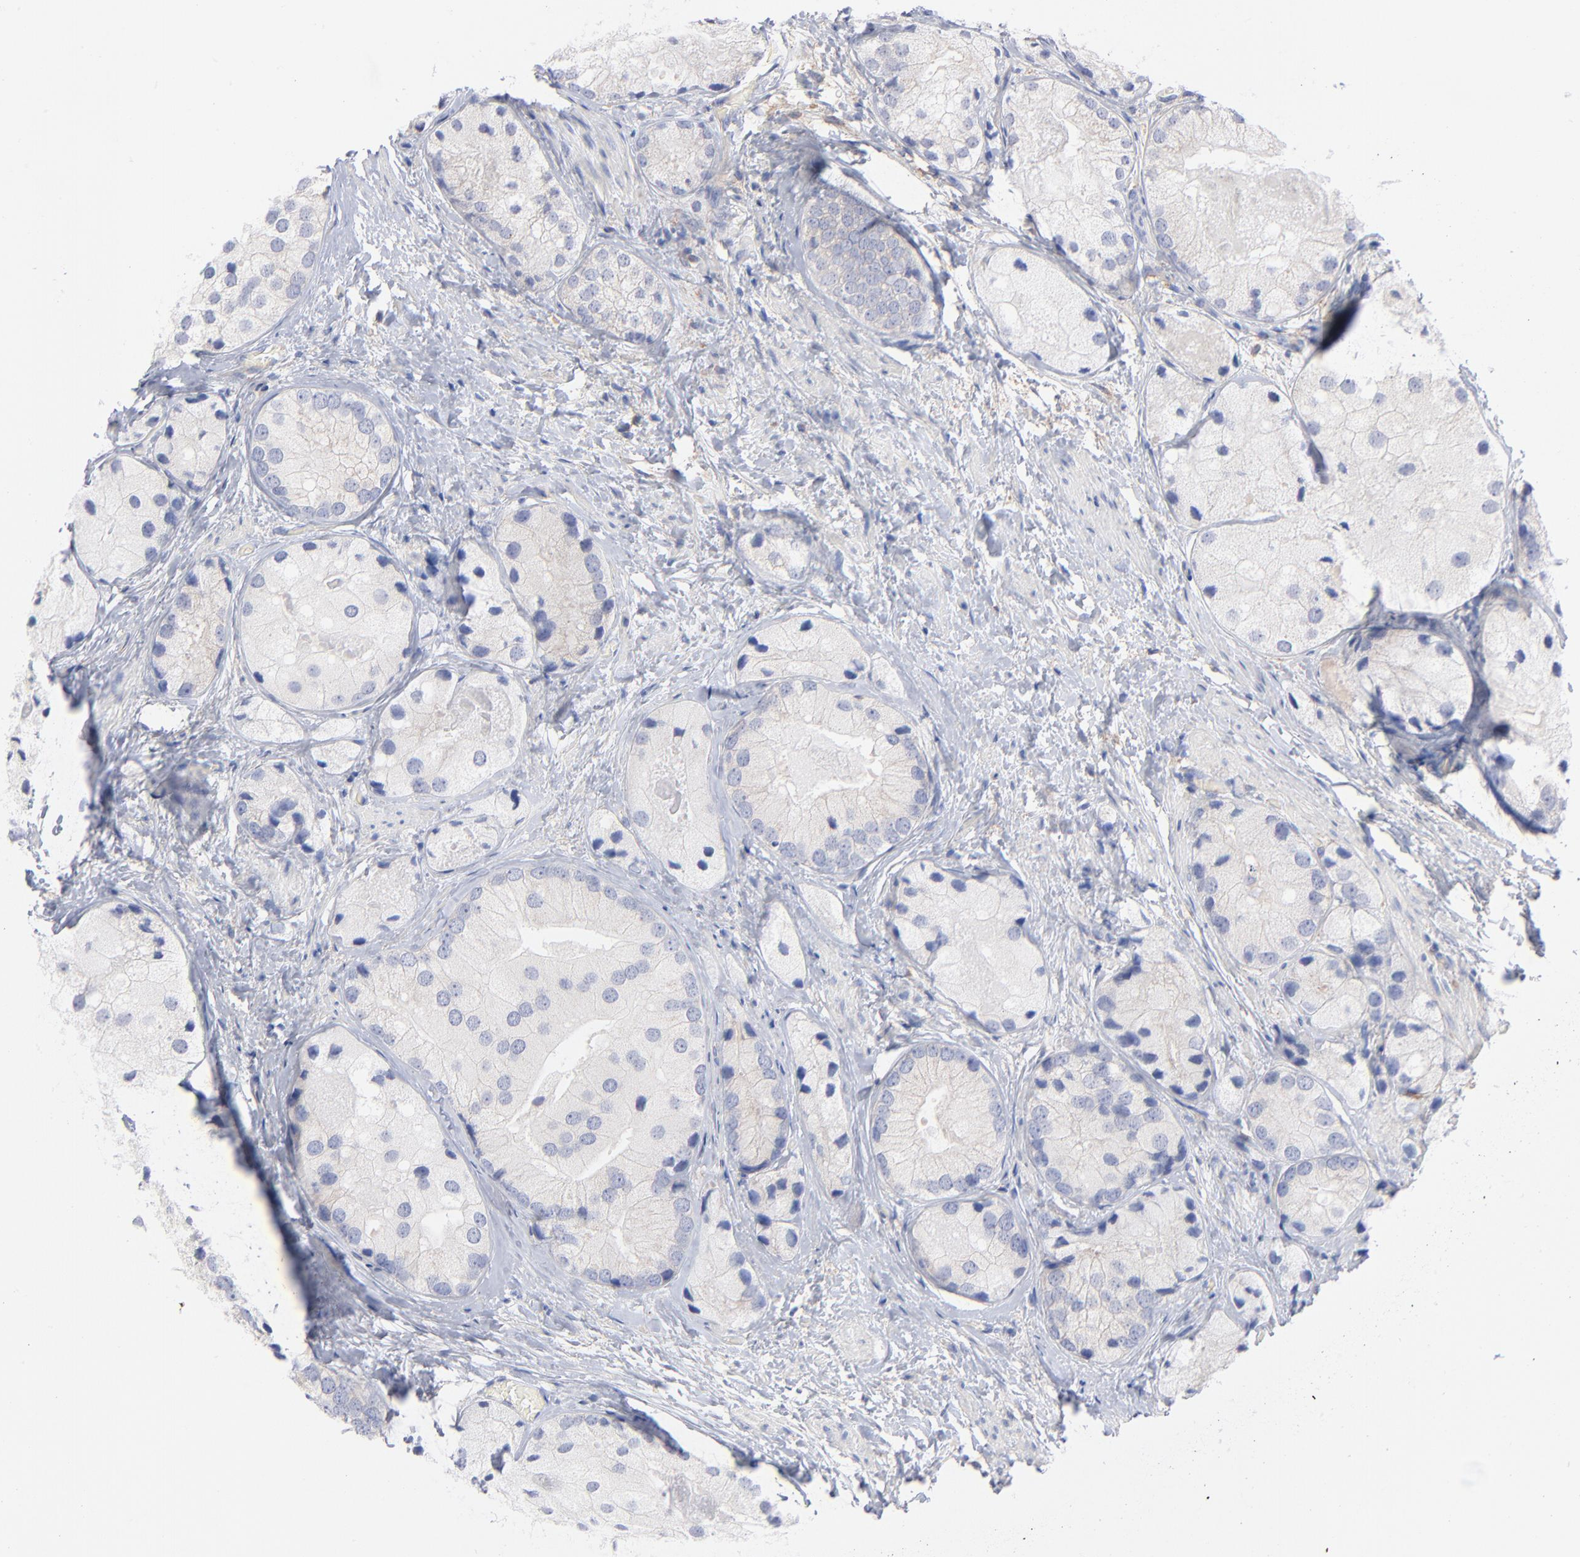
{"staining": {"intensity": "negative", "quantity": "none", "location": "none"}, "tissue": "prostate cancer", "cell_type": "Tumor cells", "image_type": "cancer", "snomed": [{"axis": "morphology", "description": "Adenocarcinoma, Low grade"}, {"axis": "topography", "description": "Prostate"}], "caption": "High power microscopy histopathology image of an immunohistochemistry image of low-grade adenocarcinoma (prostate), revealing no significant positivity in tumor cells. (Brightfield microscopy of DAB (3,3'-diaminobenzidine) IHC at high magnification).", "gene": "SEPTIN6", "patient": {"sex": "male", "age": 69}}